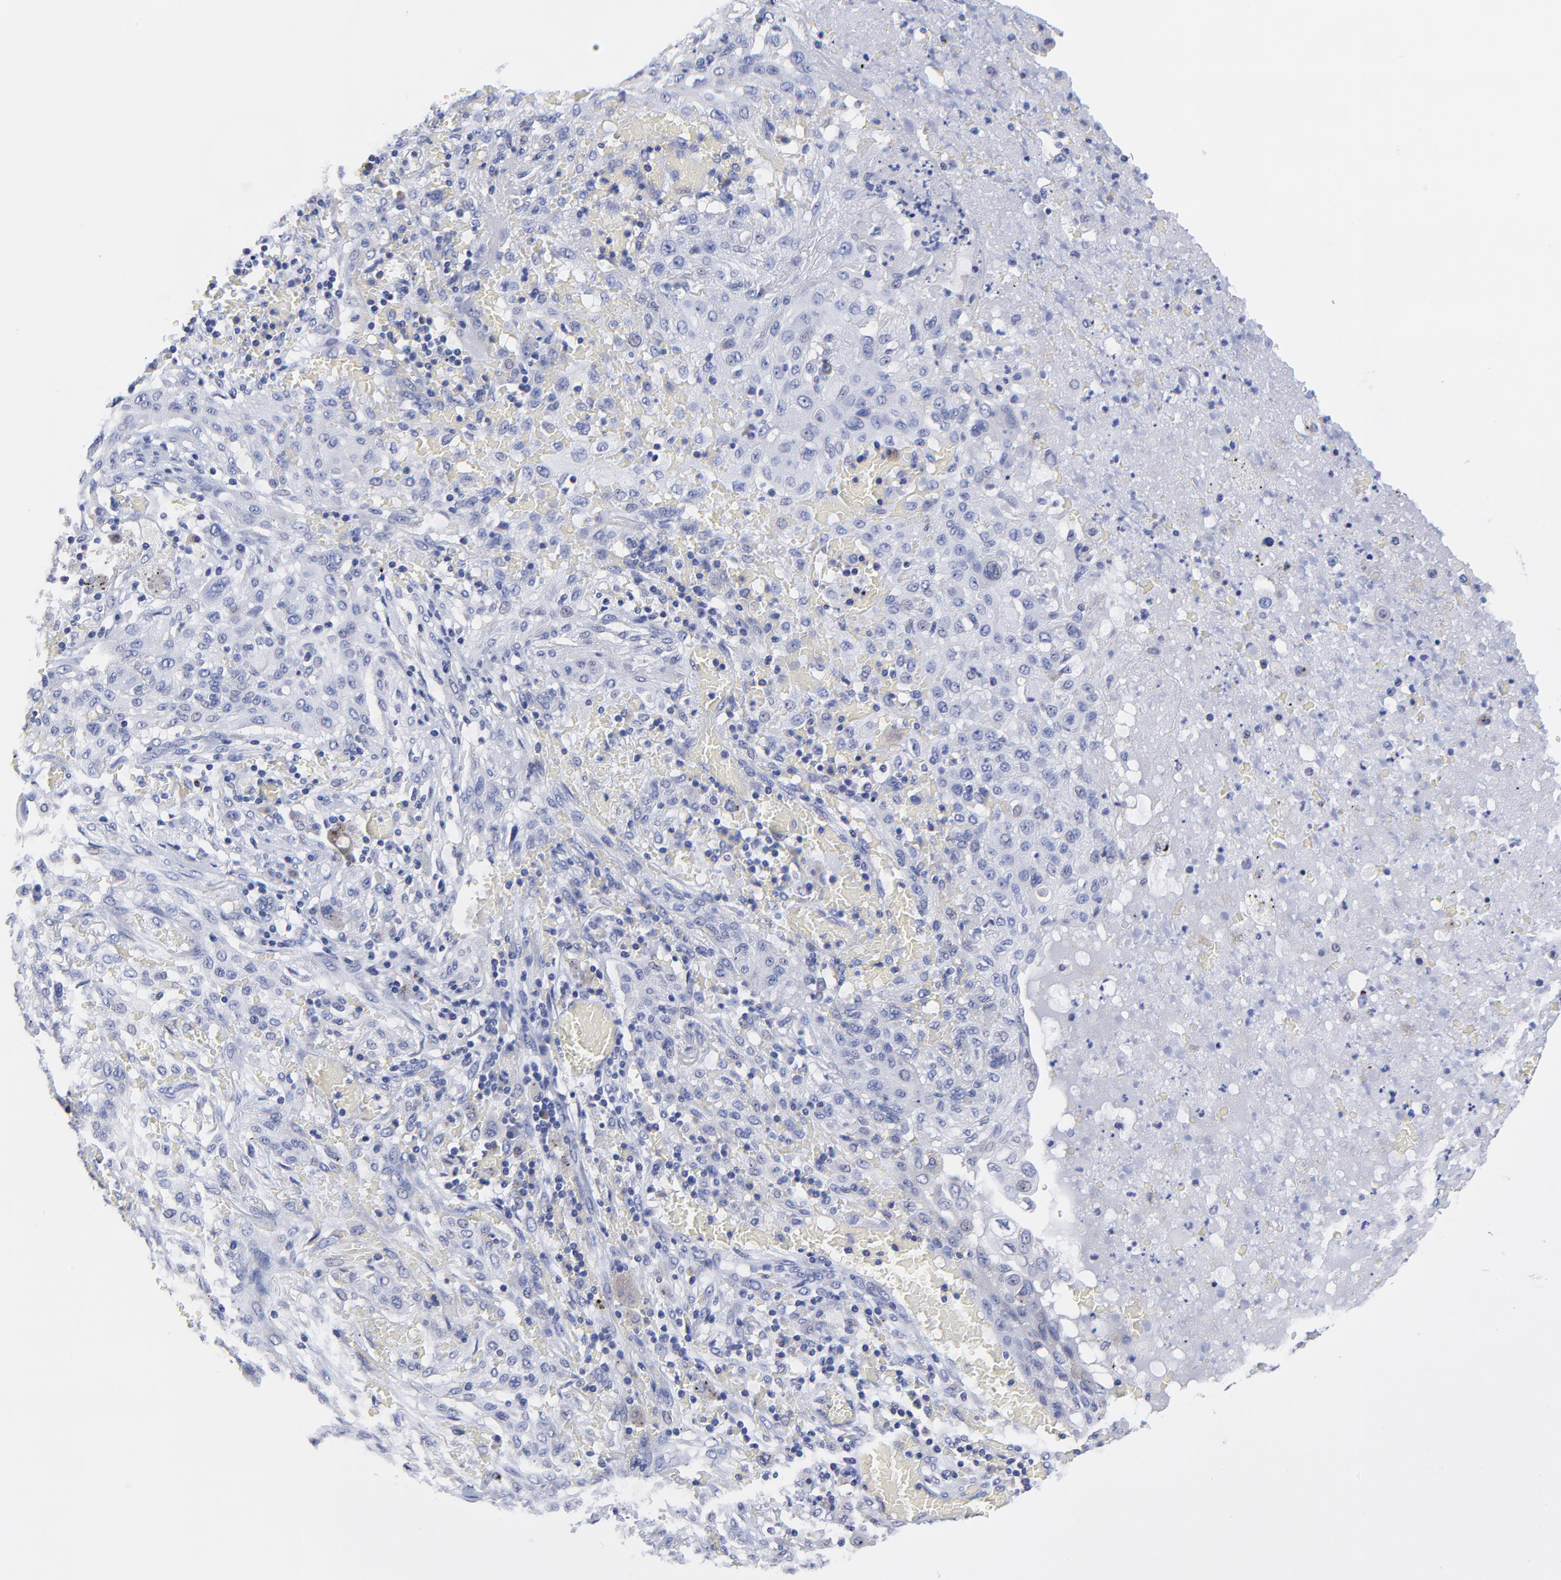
{"staining": {"intensity": "negative", "quantity": "none", "location": "none"}, "tissue": "lung cancer", "cell_type": "Tumor cells", "image_type": "cancer", "snomed": [{"axis": "morphology", "description": "Squamous cell carcinoma, NOS"}, {"axis": "topography", "description": "Lung"}], "caption": "The immunohistochemistry (IHC) micrograph has no significant staining in tumor cells of lung cancer tissue.", "gene": "LAX1", "patient": {"sex": "female", "age": 47}}